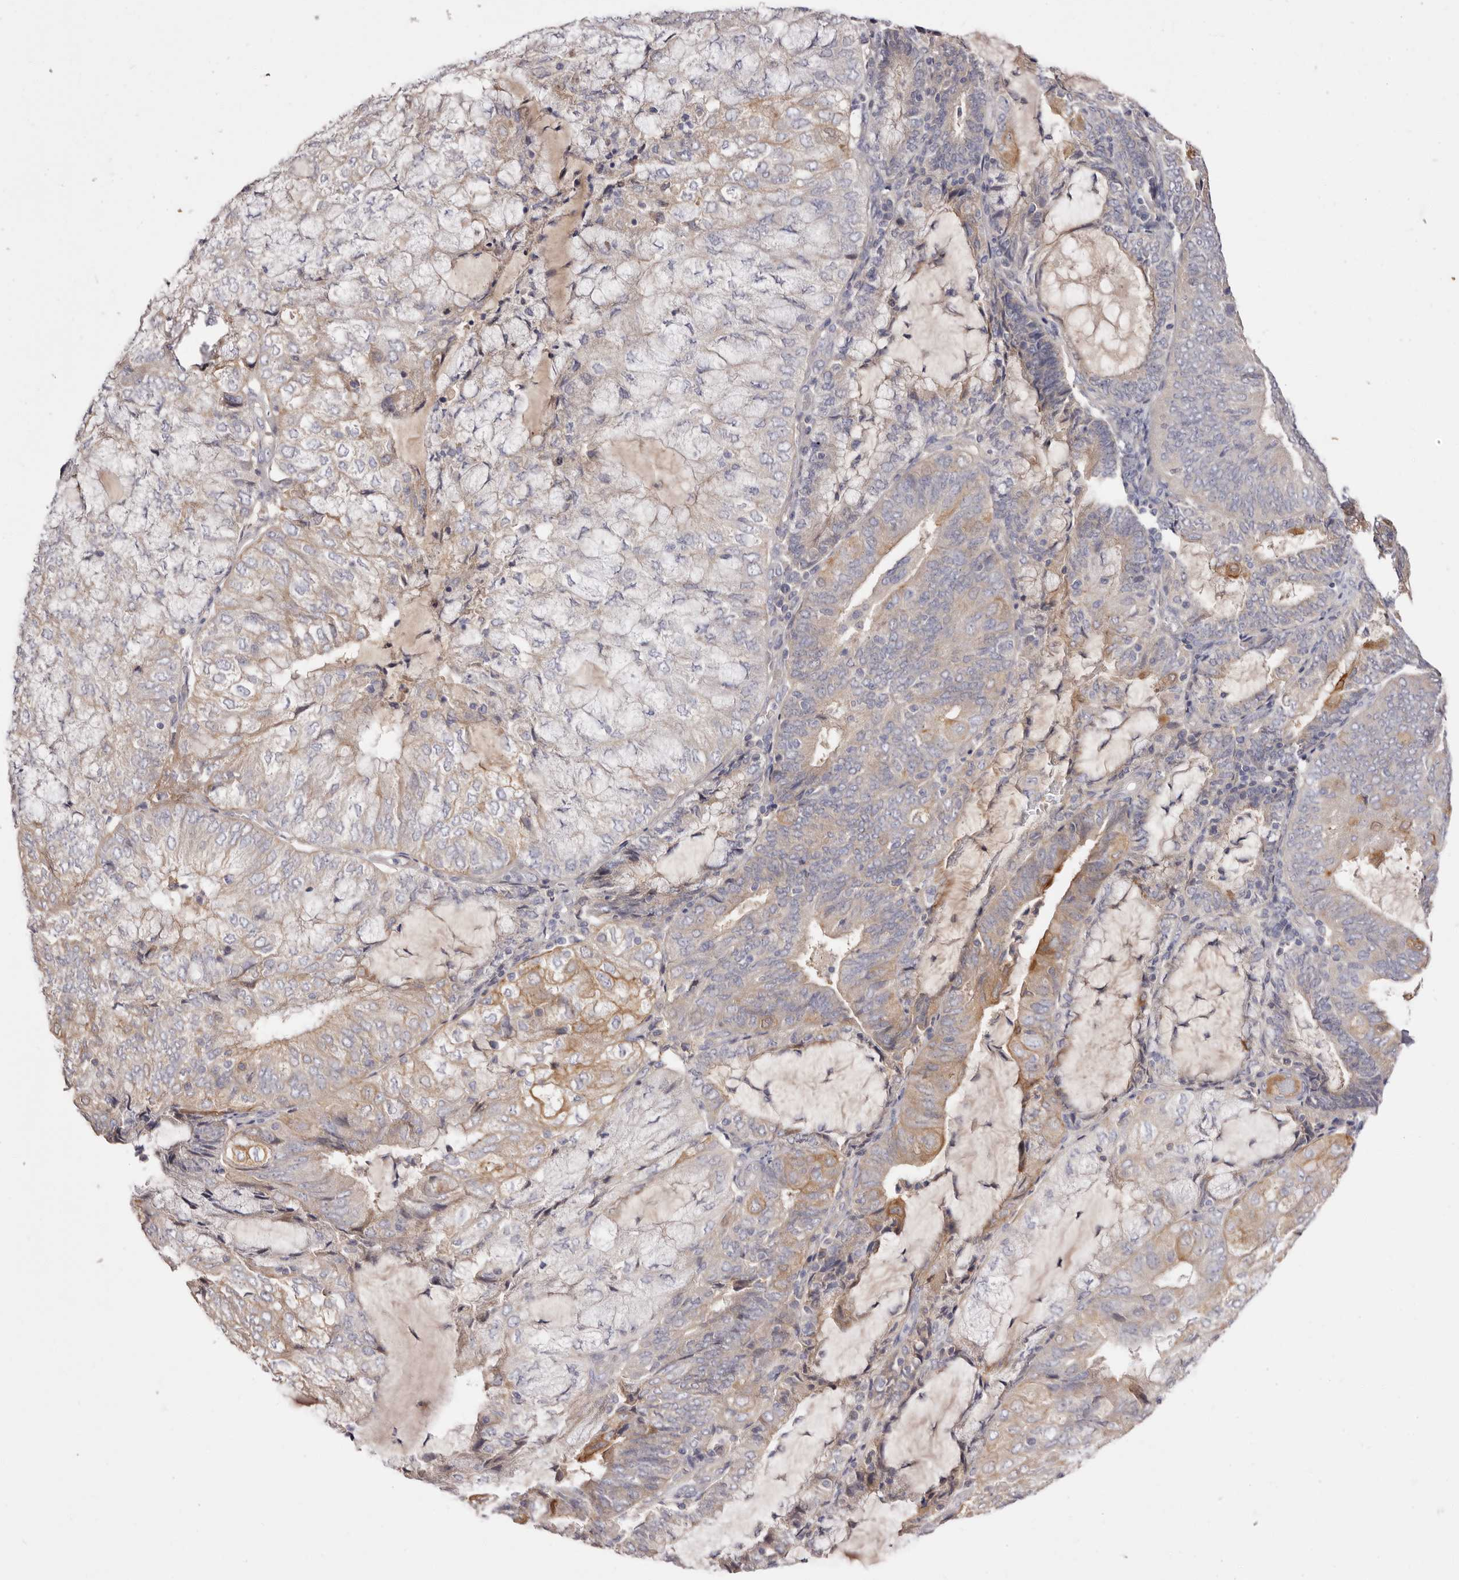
{"staining": {"intensity": "moderate", "quantity": "<25%", "location": "cytoplasmic/membranous"}, "tissue": "endometrial cancer", "cell_type": "Tumor cells", "image_type": "cancer", "snomed": [{"axis": "morphology", "description": "Adenocarcinoma, NOS"}, {"axis": "topography", "description": "Endometrium"}], "caption": "Endometrial adenocarcinoma stained with DAB (3,3'-diaminobenzidine) immunohistochemistry shows low levels of moderate cytoplasmic/membranous expression in about <25% of tumor cells.", "gene": "STK16", "patient": {"sex": "female", "age": 81}}